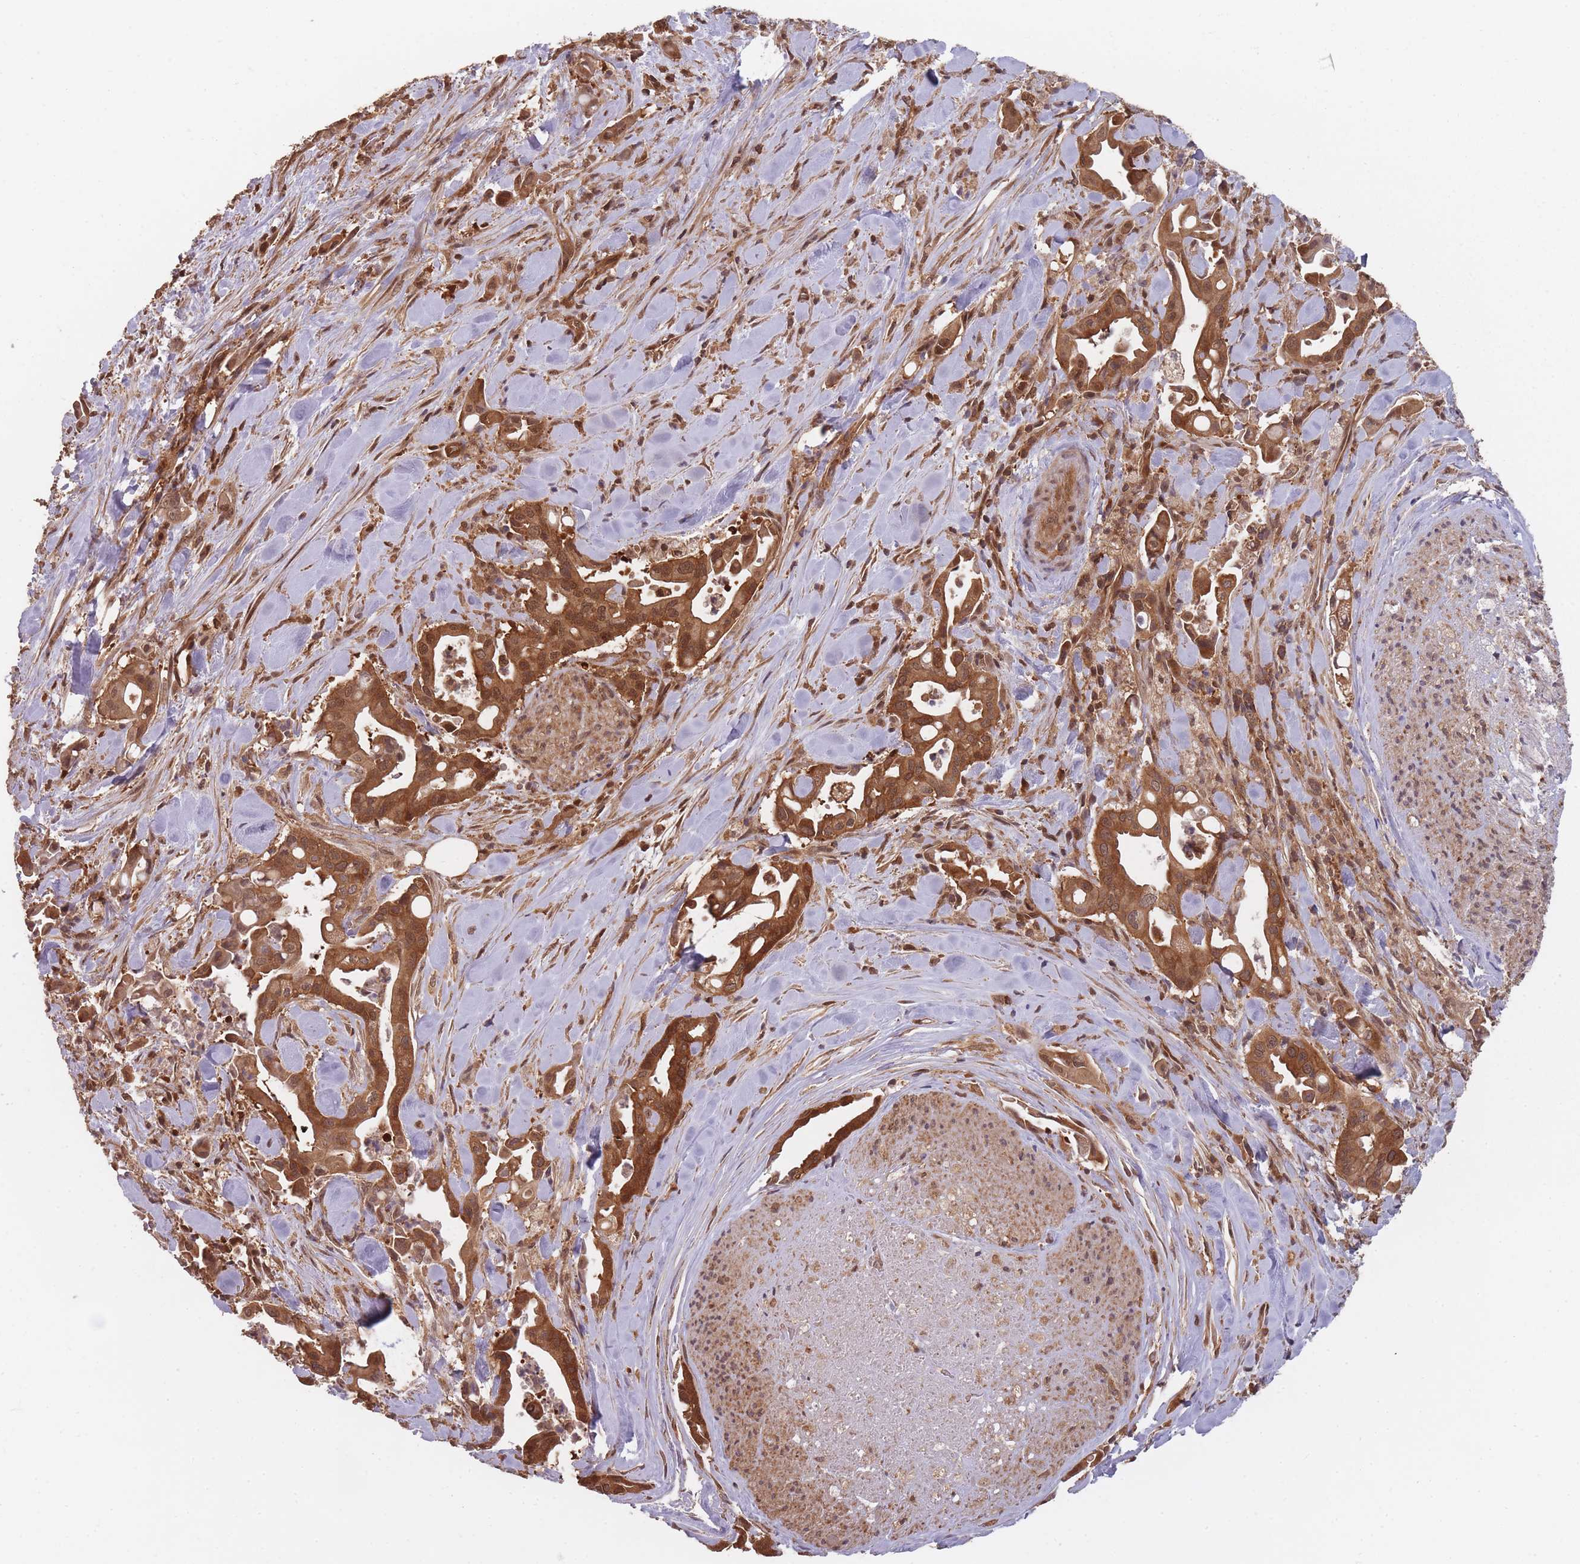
{"staining": {"intensity": "strong", "quantity": ">75%", "location": "cytoplasmic/membranous,nuclear"}, "tissue": "liver cancer", "cell_type": "Tumor cells", "image_type": "cancer", "snomed": [{"axis": "morphology", "description": "Cholangiocarcinoma"}, {"axis": "topography", "description": "Liver"}], "caption": "Immunohistochemical staining of human cholangiocarcinoma (liver) shows high levels of strong cytoplasmic/membranous and nuclear protein staining in approximately >75% of tumor cells. Nuclei are stained in blue.", "gene": "PPP6R3", "patient": {"sex": "female", "age": 68}}